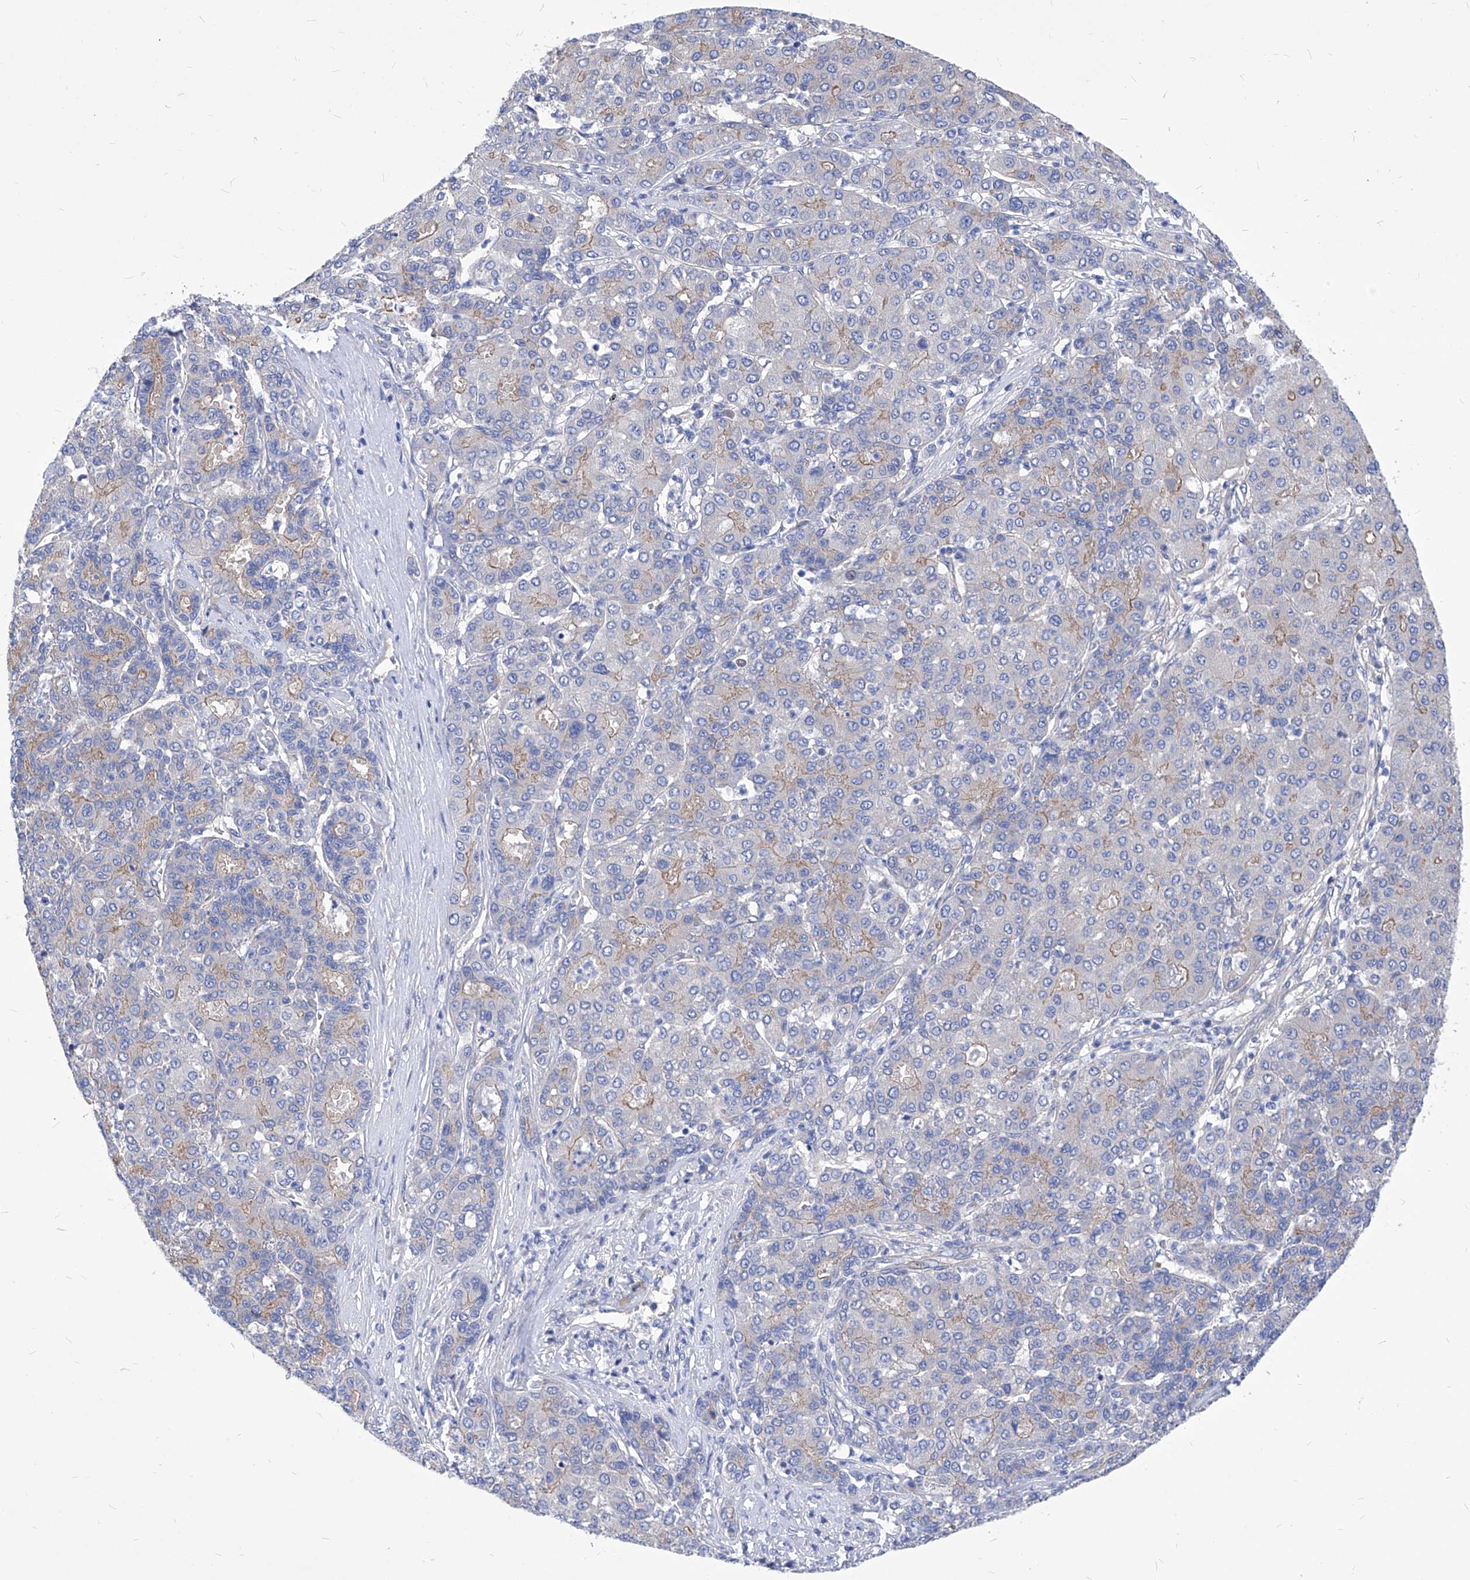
{"staining": {"intensity": "moderate", "quantity": "<25%", "location": "cytoplasmic/membranous"}, "tissue": "liver cancer", "cell_type": "Tumor cells", "image_type": "cancer", "snomed": [{"axis": "morphology", "description": "Carcinoma, Hepatocellular, NOS"}, {"axis": "topography", "description": "Liver"}], "caption": "This histopathology image displays IHC staining of liver hepatocellular carcinoma, with low moderate cytoplasmic/membranous expression in approximately <25% of tumor cells.", "gene": "XPNPEP1", "patient": {"sex": "male", "age": 65}}